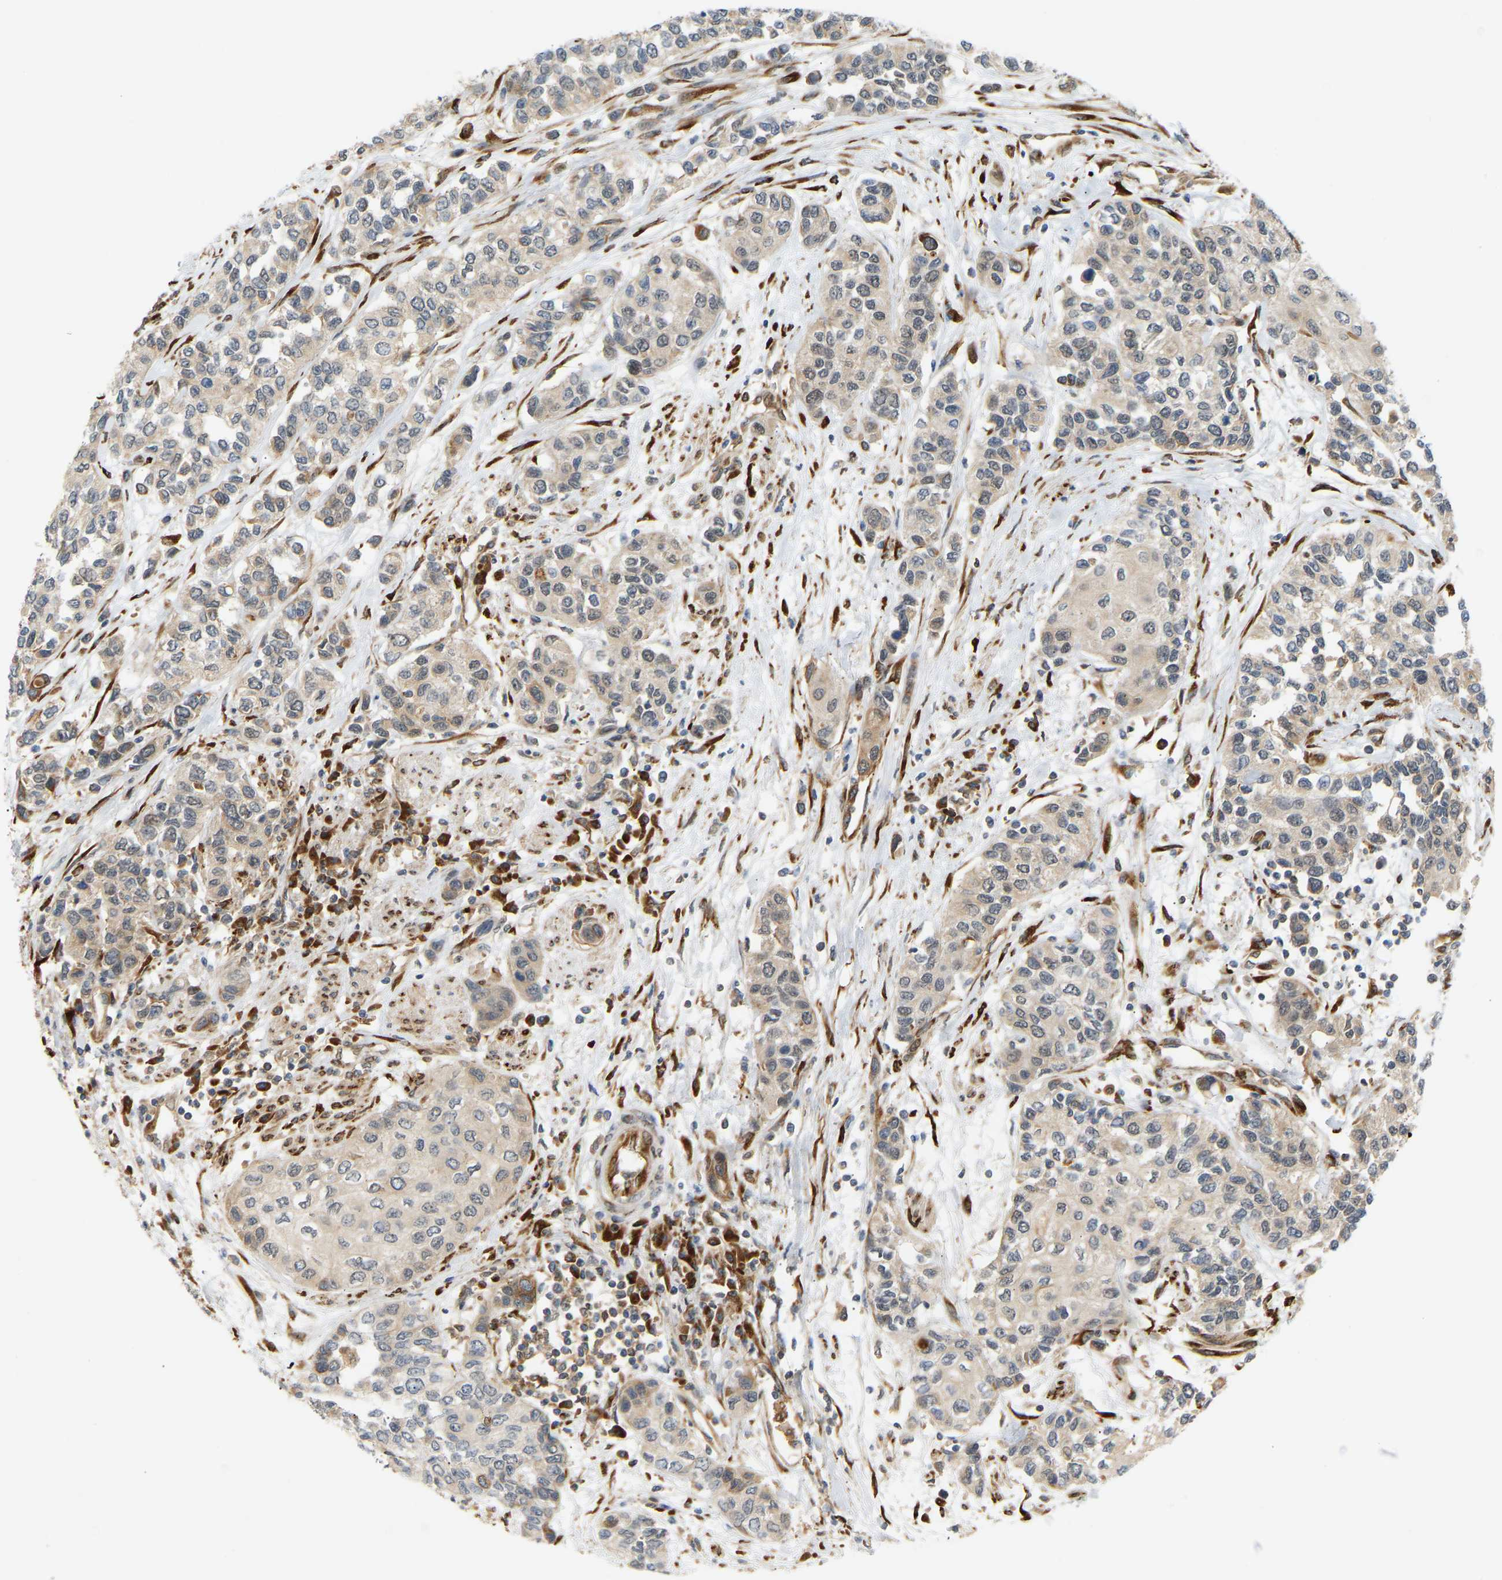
{"staining": {"intensity": "weak", "quantity": "25%-75%", "location": "cytoplasmic/membranous,nuclear"}, "tissue": "urothelial cancer", "cell_type": "Tumor cells", "image_type": "cancer", "snomed": [{"axis": "morphology", "description": "Urothelial carcinoma, High grade"}, {"axis": "topography", "description": "Urinary bladder"}], "caption": "IHC staining of urothelial carcinoma (high-grade), which reveals low levels of weak cytoplasmic/membranous and nuclear expression in about 25%-75% of tumor cells indicating weak cytoplasmic/membranous and nuclear protein staining. The staining was performed using DAB (3,3'-diaminobenzidine) (brown) for protein detection and nuclei were counterstained in hematoxylin (blue).", "gene": "PLCG2", "patient": {"sex": "female", "age": 56}}